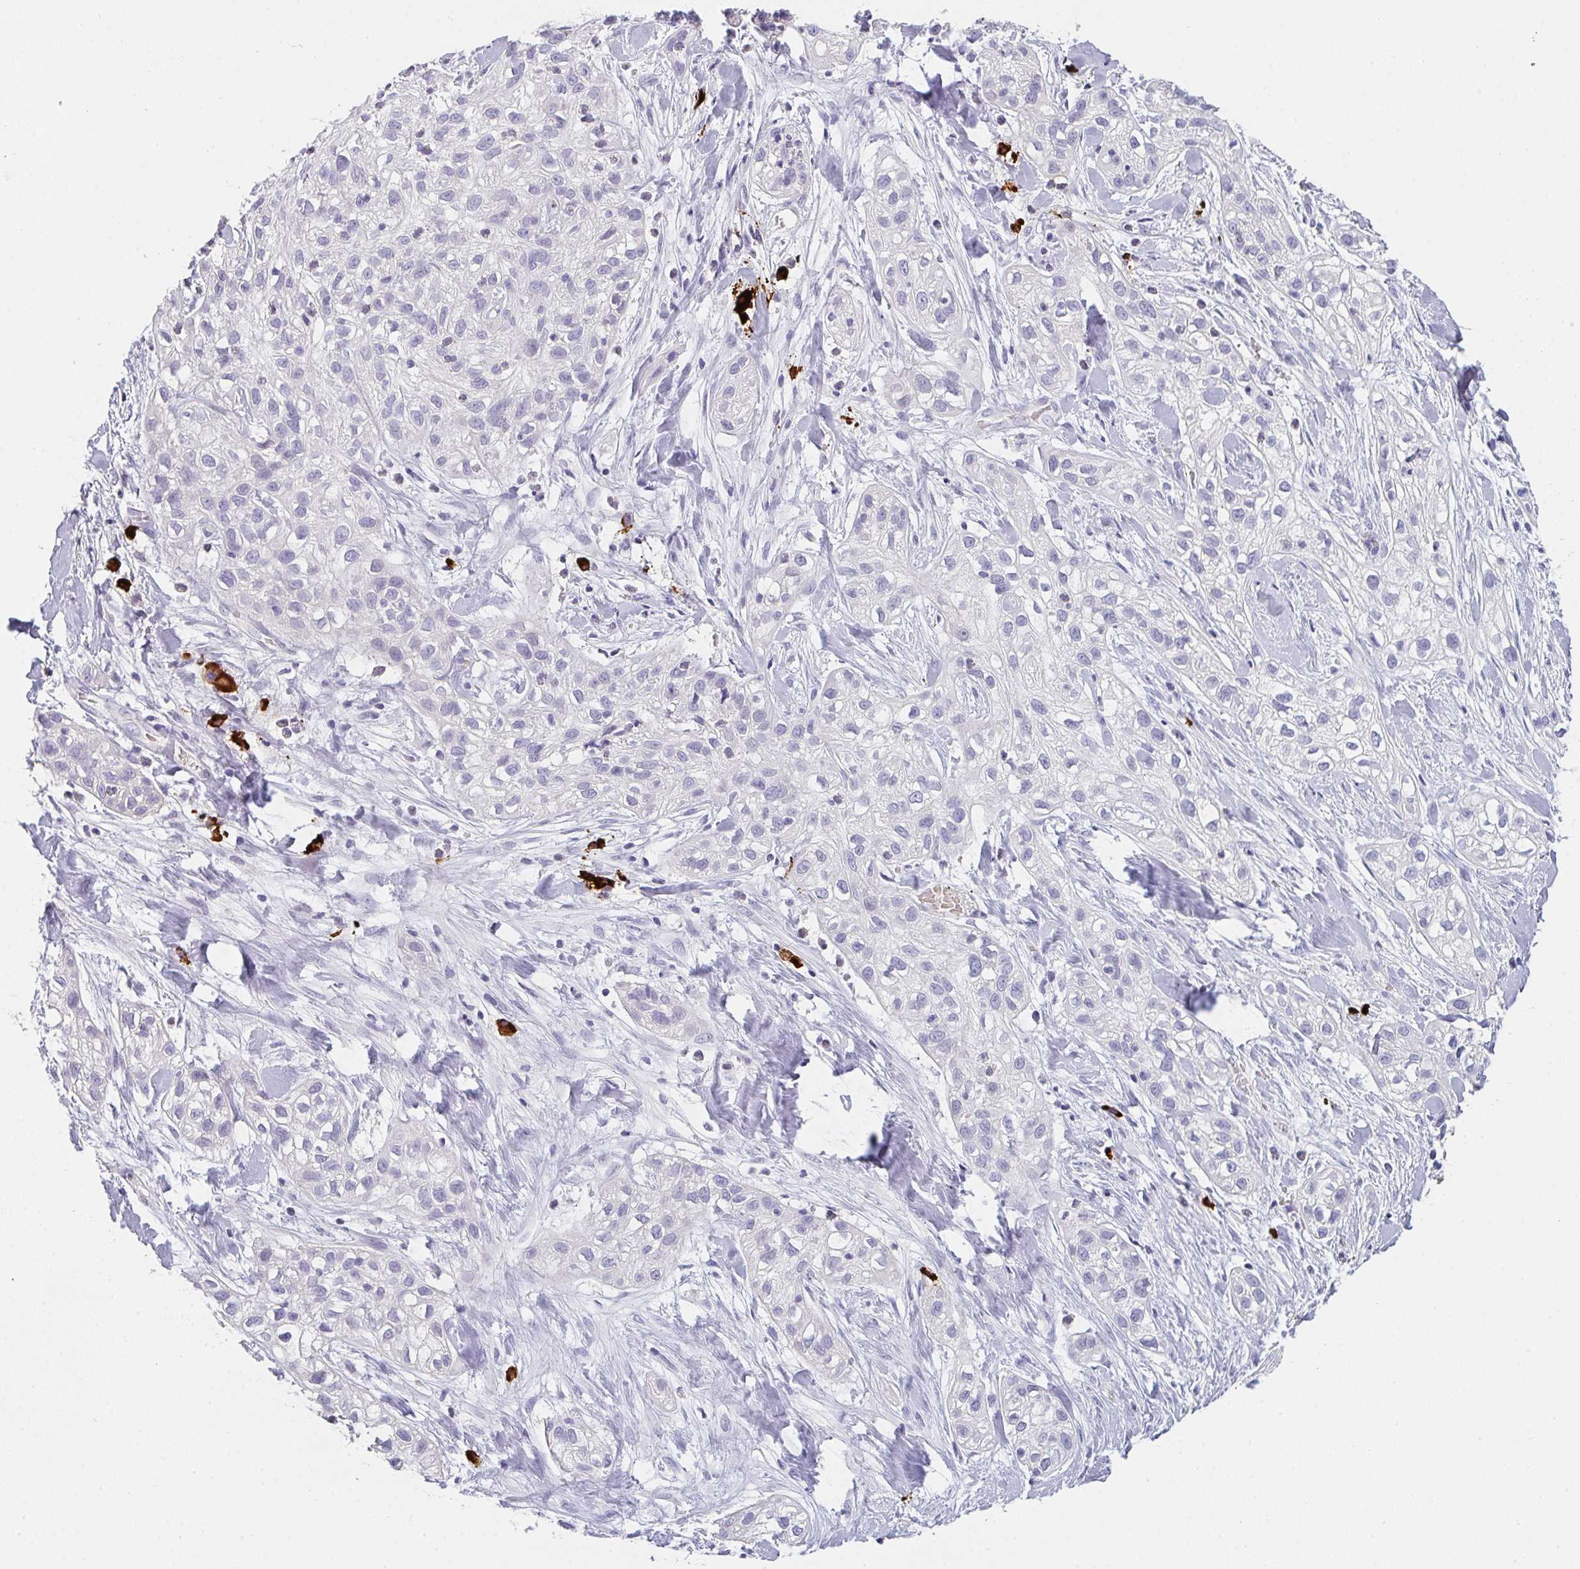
{"staining": {"intensity": "negative", "quantity": "none", "location": "none"}, "tissue": "skin cancer", "cell_type": "Tumor cells", "image_type": "cancer", "snomed": [{"axis": "morphology", "description": "Squamous cell carcinoma, NOS"}, {"axis": "topography", "description": "Skin"}], "caption": "High power microscopy photomicrograph of an immunohistochemistry micrograph of skin squamous cell carcinoma, revealing no significant positivity in tumor cells. The staining was performed using DAB to visualize the protein expression in brown, while the nuclei were stained in blue with hematoxylin (Magnification: 20x).", "gene": "CACNA1S", "patient": {"sex": "male", "age": 82}}